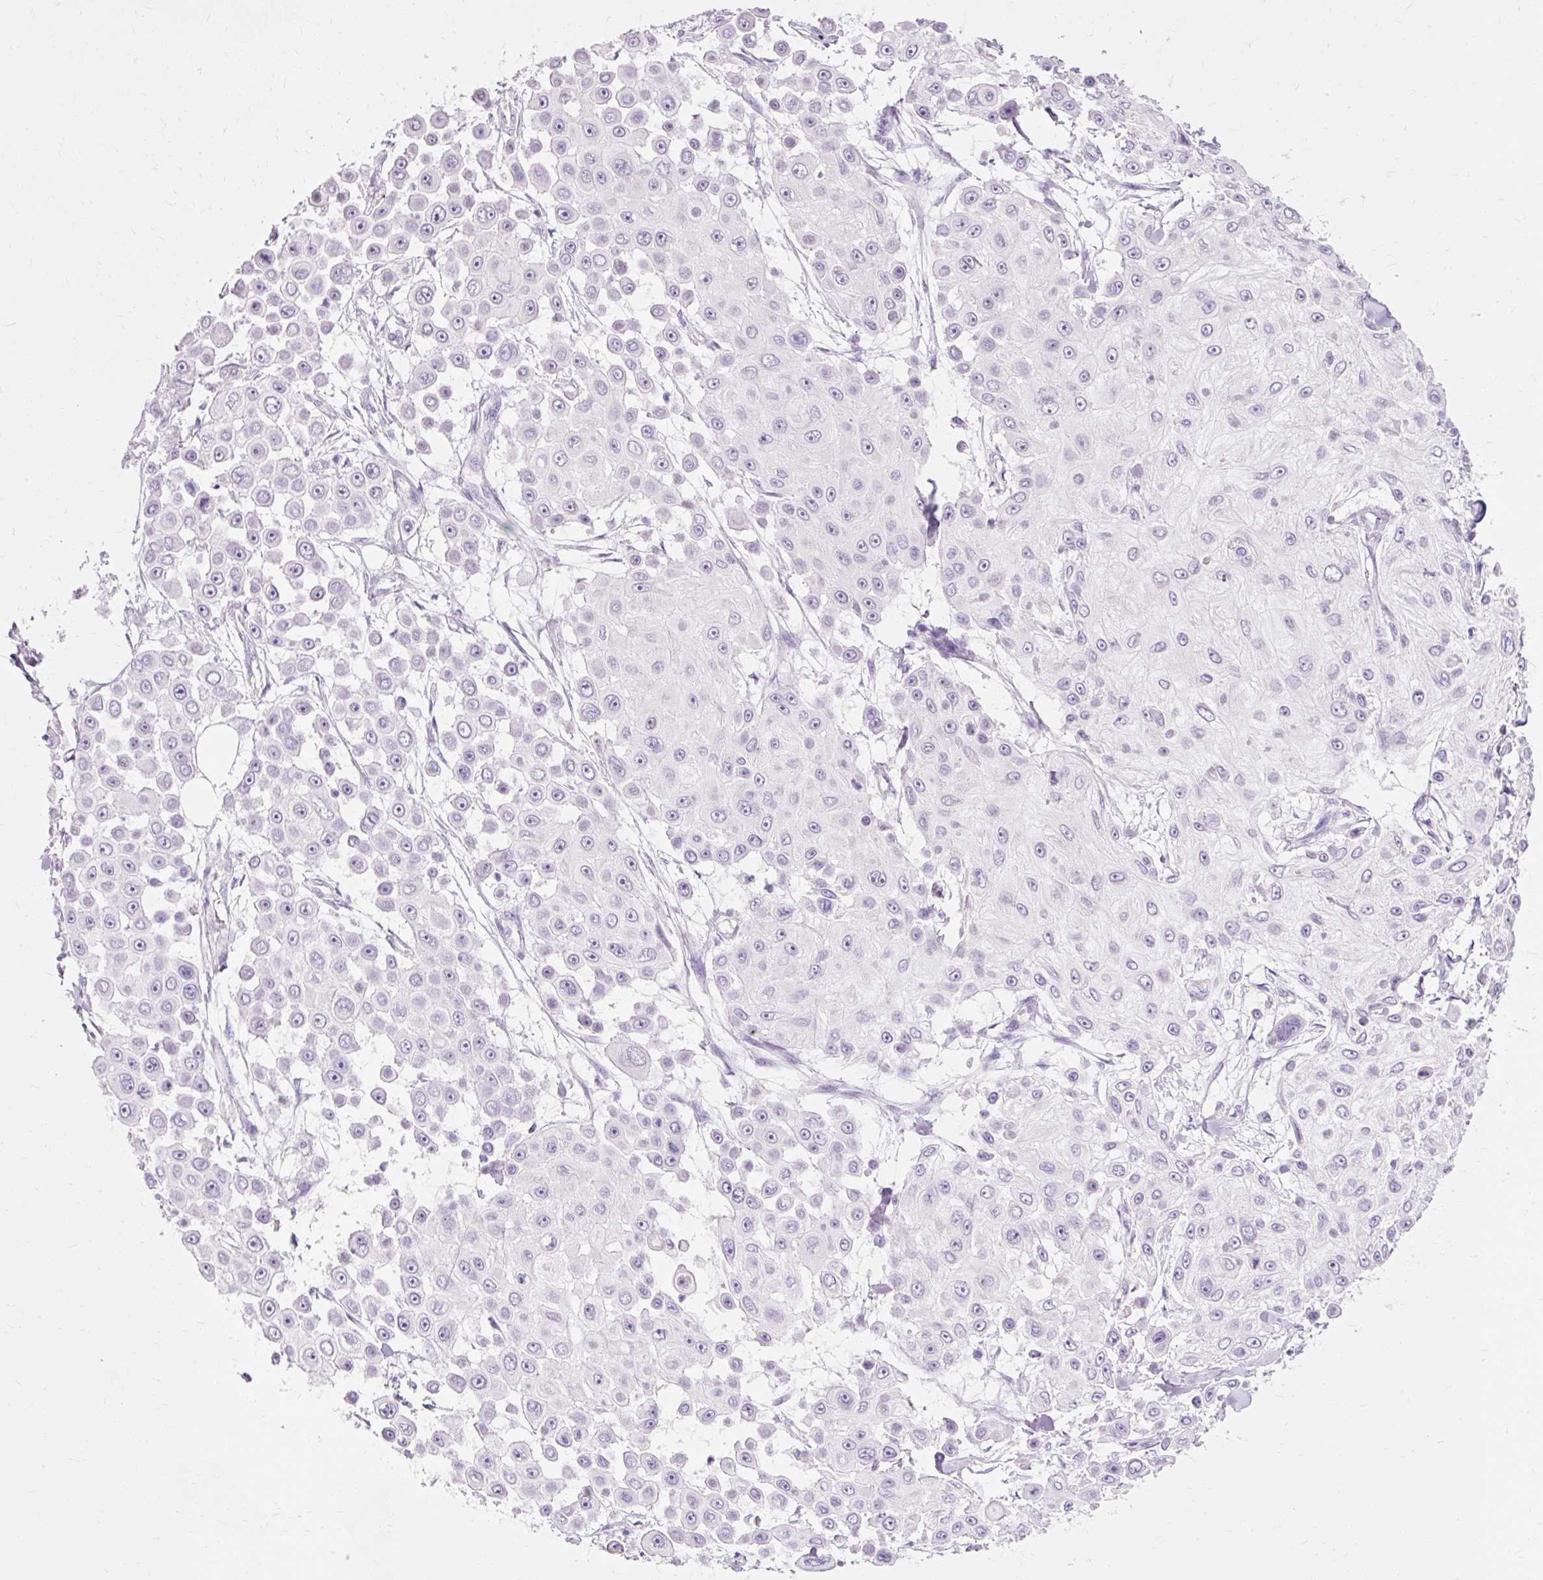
{"staining": {"intensity": "negative", "quantity": "none", "location": "none"}, "tissue": "skin cancer", "cell_type": "Tumor cells", "image_type": "cancer", "snomed": [{"axis": "morphology", "description": "Squamous cell carcinoma, NOS"}, {"axis": "topography", "description": "Skin"}], "caption": "DAB (3,3'-diaminobenzidine) immunohistochemical staining of human skin cancer demonstrates no significant expression in tumor cells.", "gene": "TMEM213", "patient": {"sex": "male", "age": 67}}